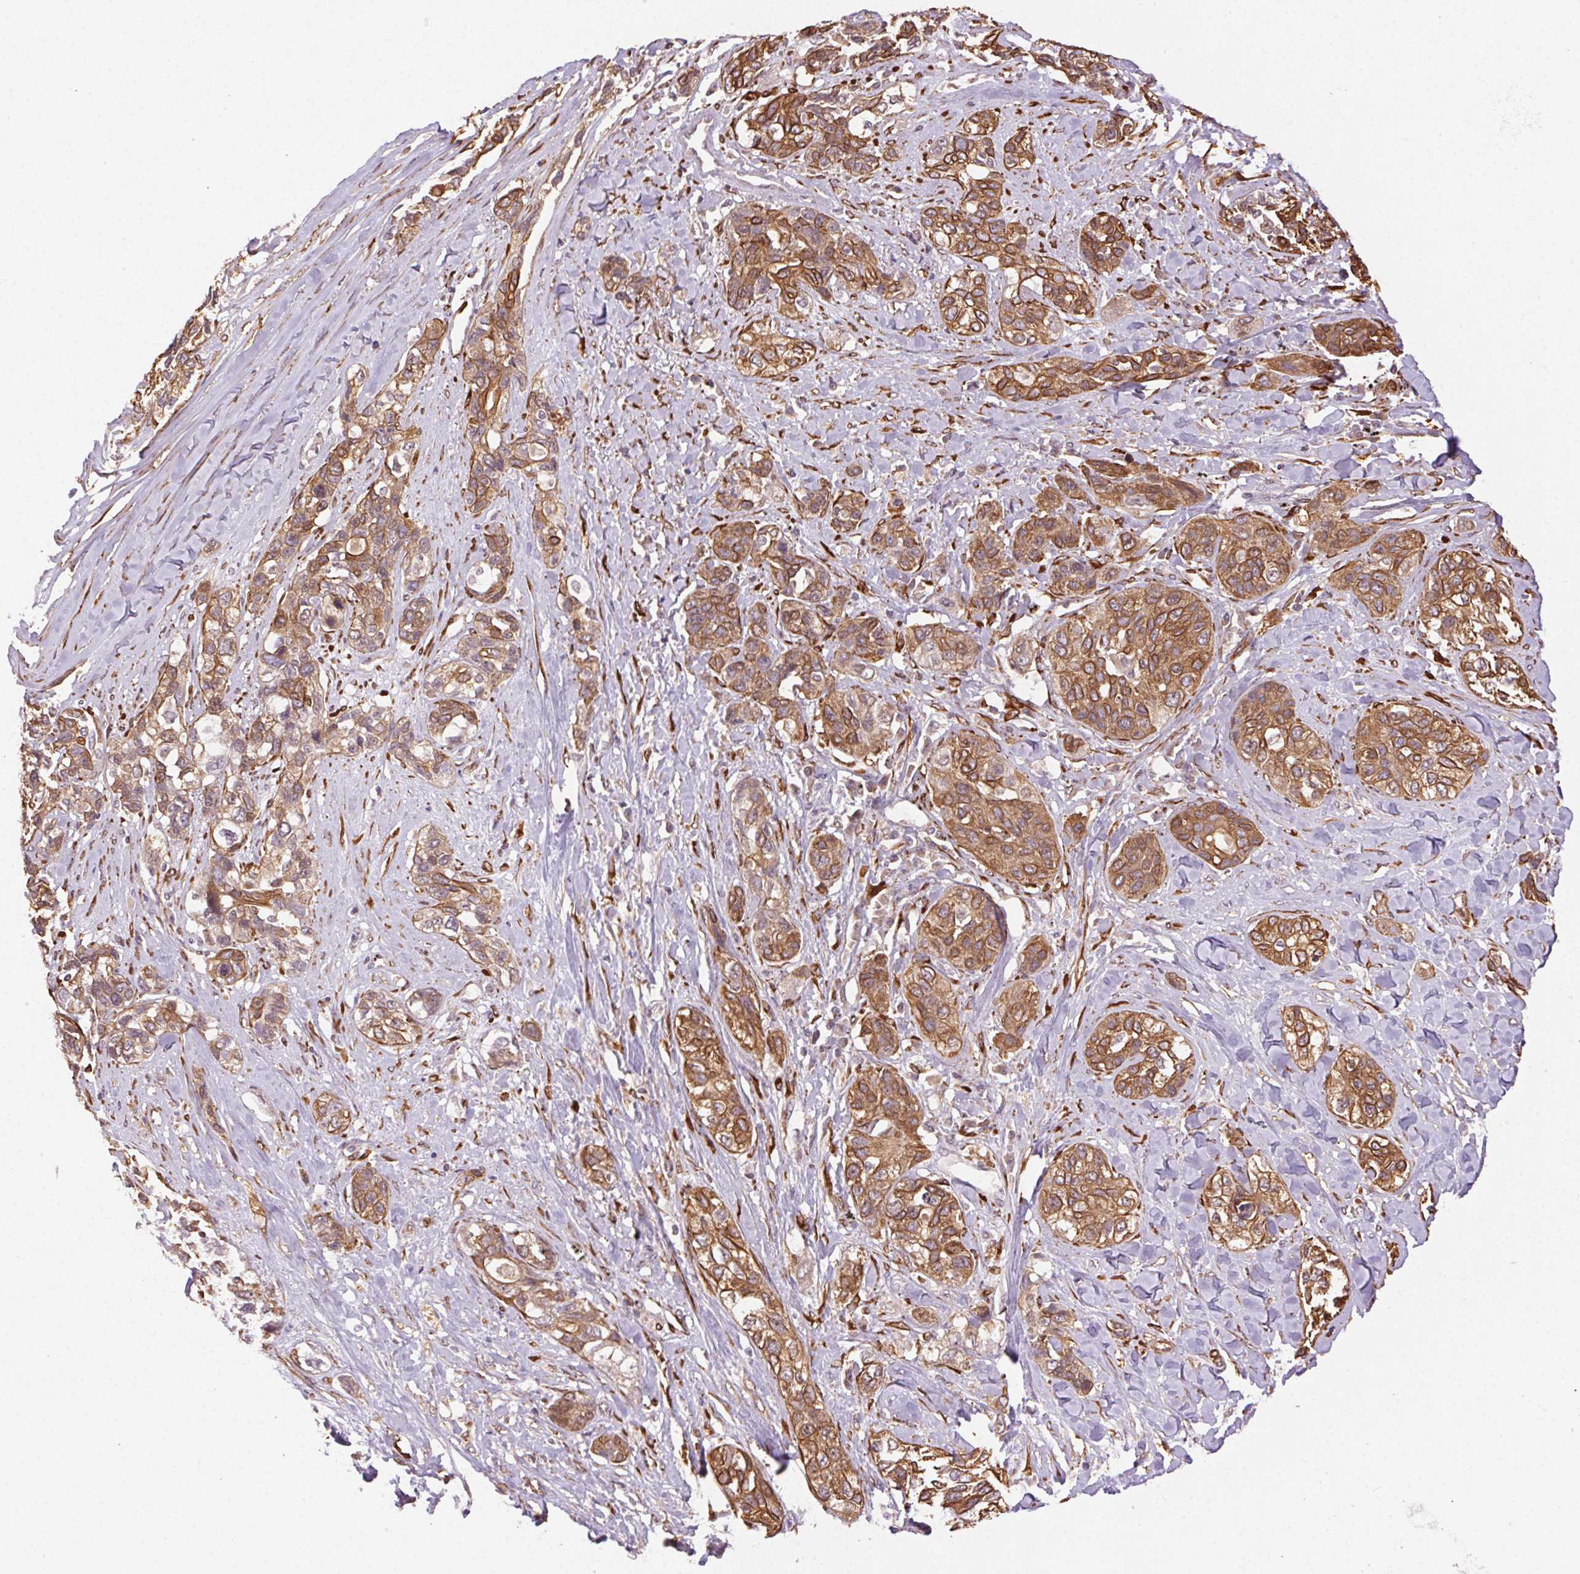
{"staining": {"intensity": "moderate", "quantity": ">75%", "location": "cytoplasmic/membranous"}, "tissue": "lung cancer", "cell_type": "Tumor cells", "image_type": "cancer", "snomed": [{"axis": "morphology", "description": "Squamous cell carcinoma, NOS"}, {"axis": "topography", "description": "Lung"}], "caption": "Immunohistochemistry (IHC) of squamous cell carcinoma (lung) reveals medium levels of moderate cytoplasmic/membranous staining in about >75% of tumor cells.", "gene": "KLHL15", "patient": {"sex": "female", "age": 70}}